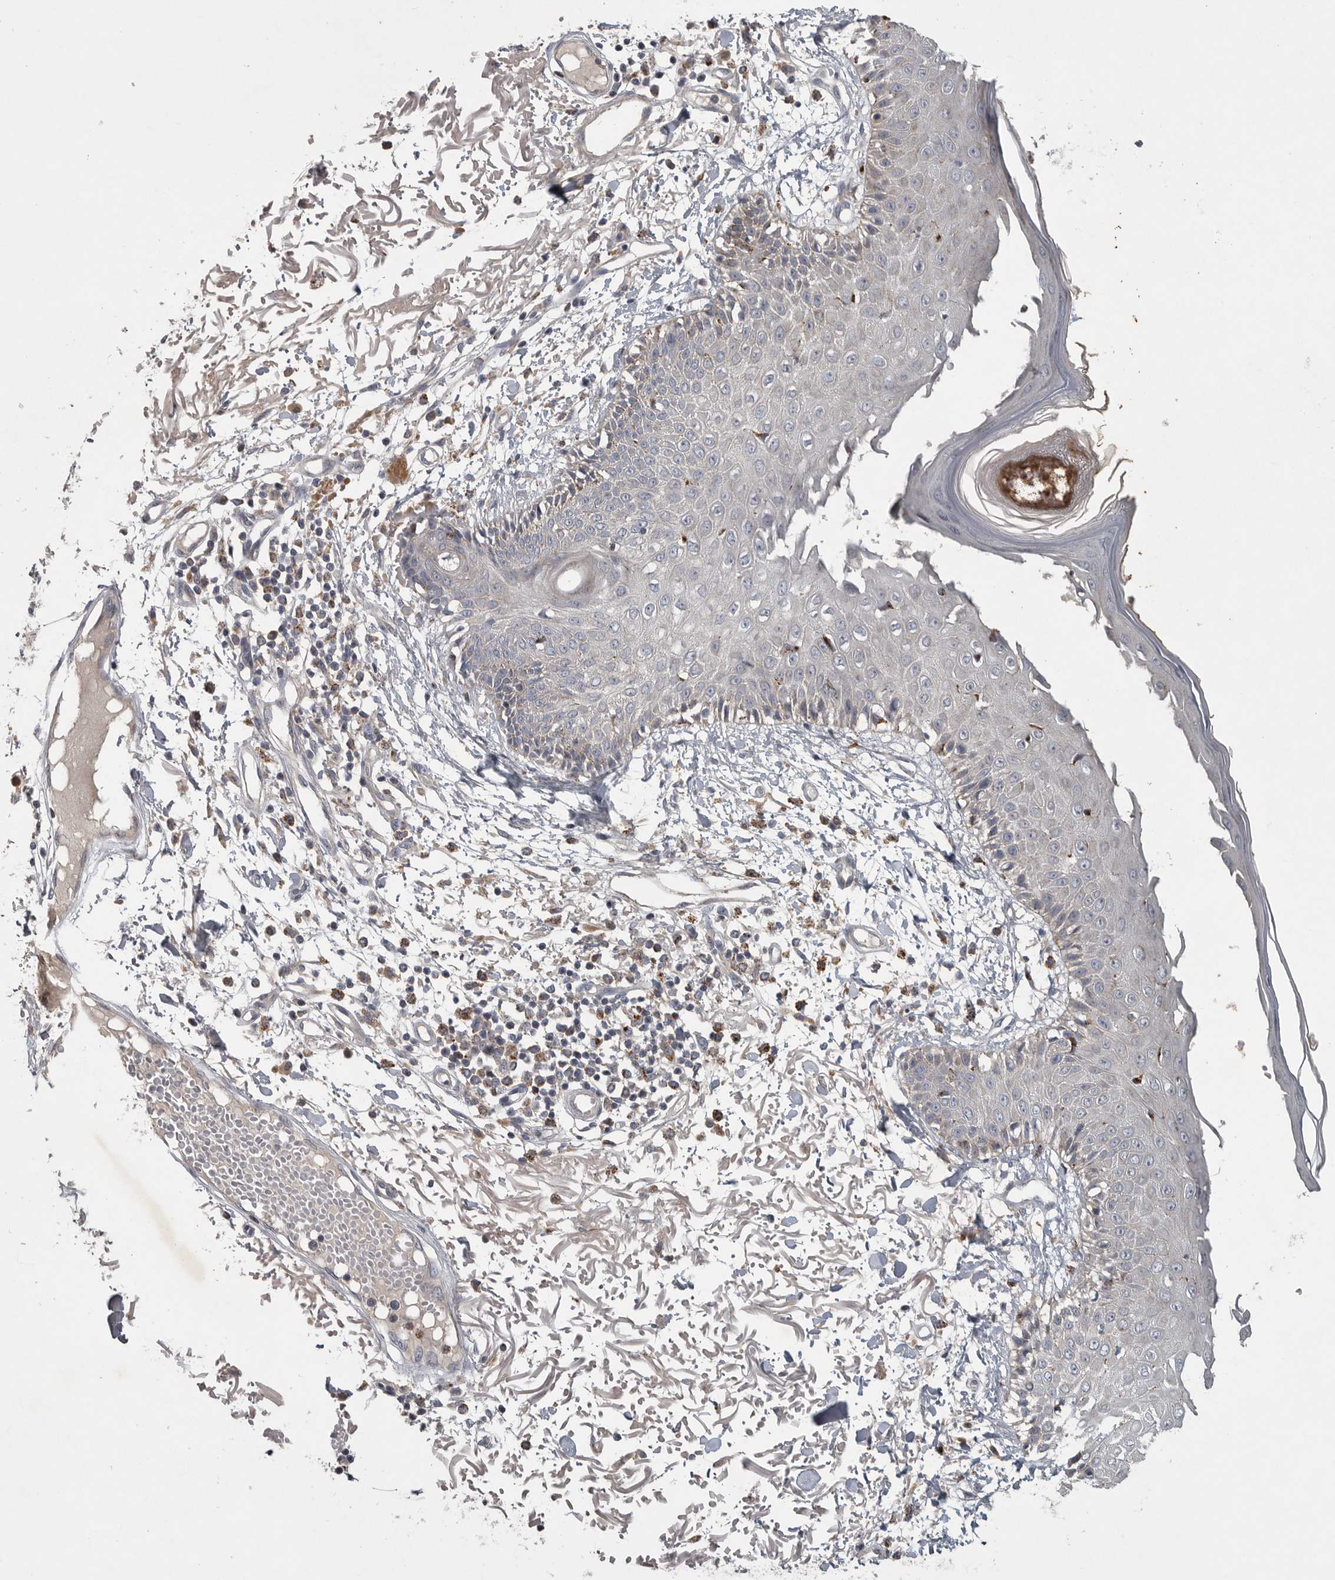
{"staining": {"intensity": "weak", "quantity": ">75%", "location": "cytoplasmic/membranous"}, "tissue": "skin", "cell_type": "Fibroblasts", "image_type": "normal", "snomed": [{"axis": "morphology", "description": "Normal tissue, NOS"}, {"axis": "morphology", "description": "Squamous cell carcinoma, NOS"}, {"axis": "topography", "description": "Skin"}, {"axis": "topography", "description": "Peripheral nerve tissue"}], "caption": "Brown immunohistochemical staining in benign skin shows weak cytoplasmic/membranous positivity in approximately >75% of fibroblasts. The staining is performed using DAB brown chromogen to label protein expression. The nuclei are counter-stained blue using hematoxylin.", "gene": "LAMTOR3", "patient": {"sex": "male", "age": 83}}